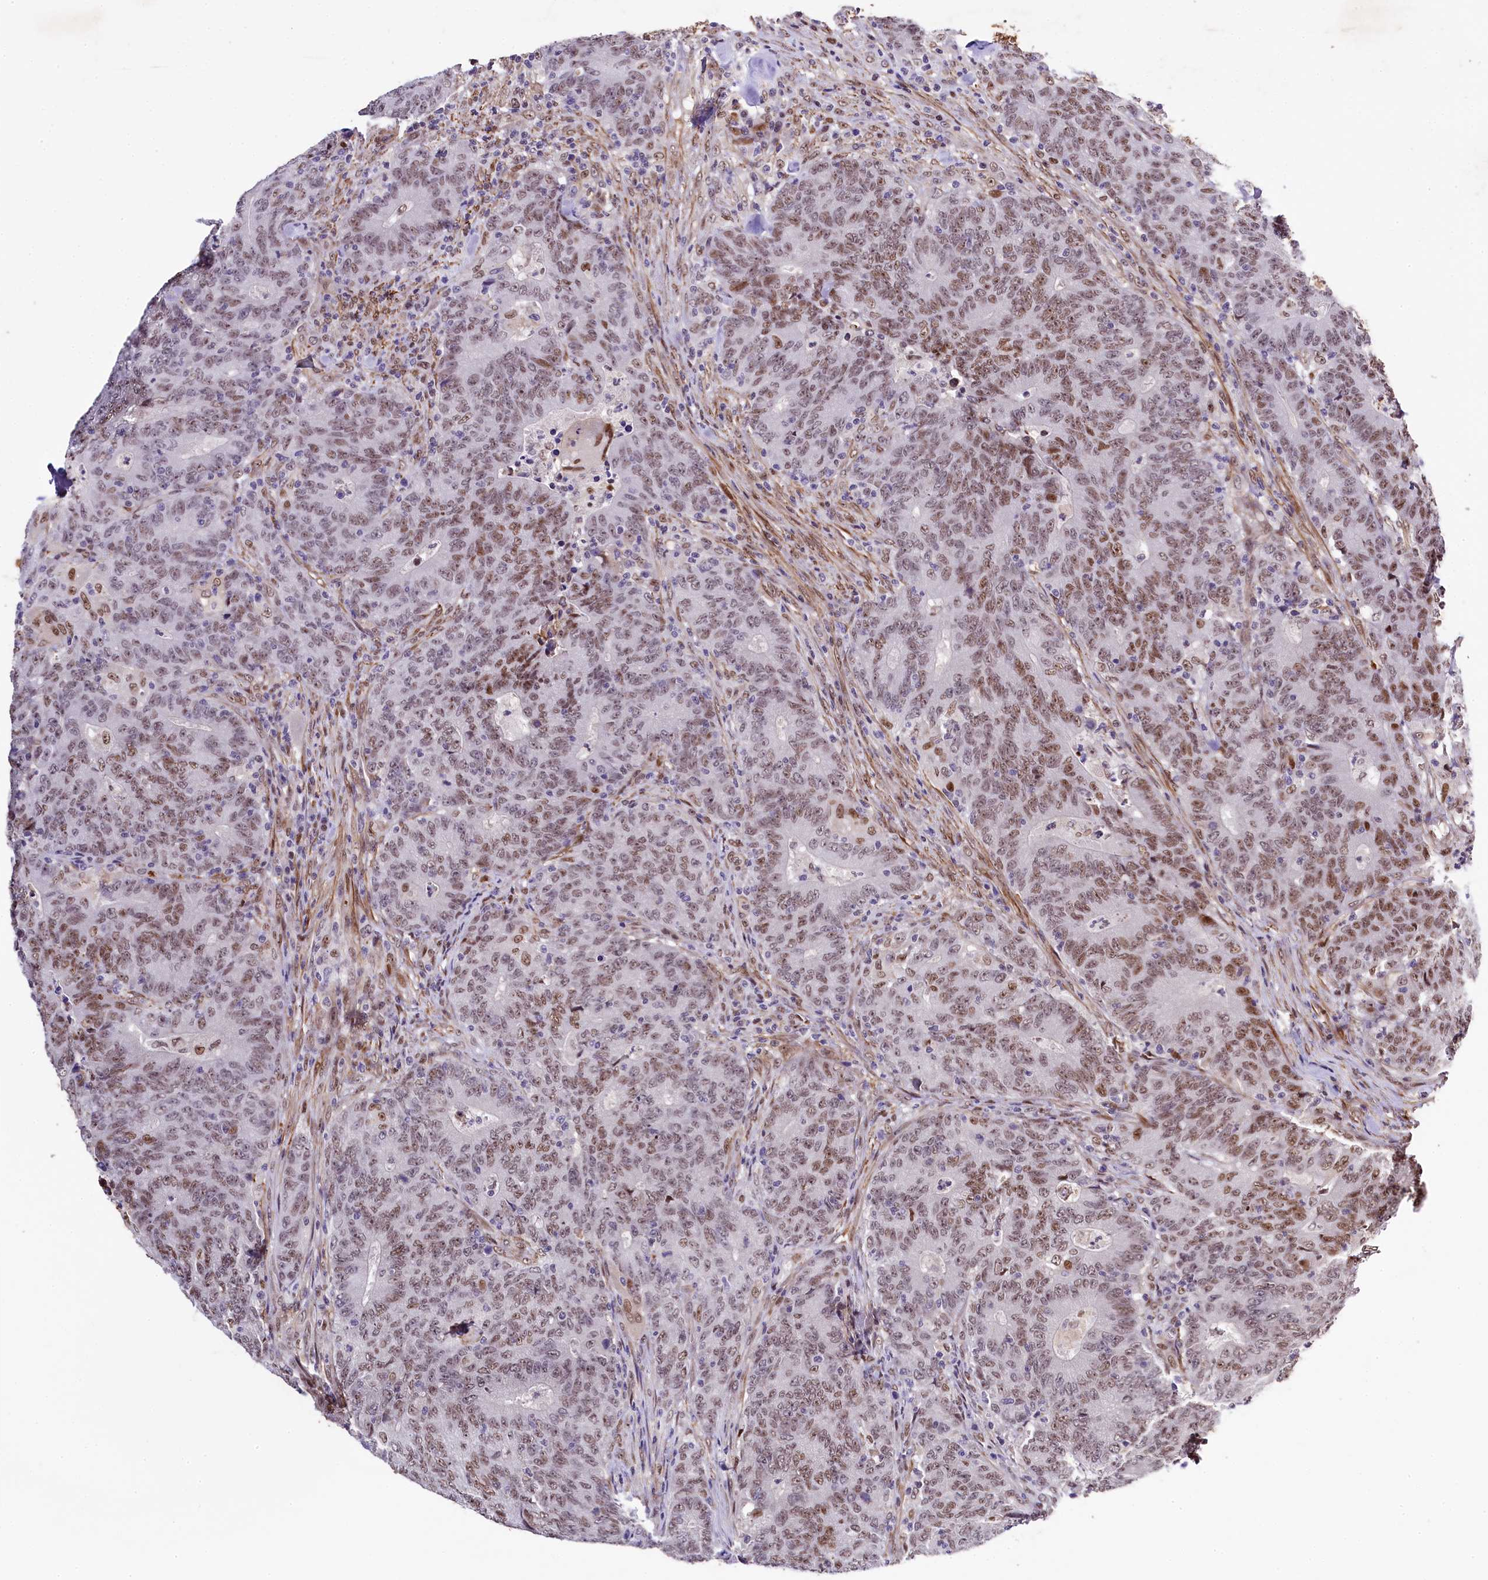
{"staining": {"intensity": "moderate", "quantity": ">75%", "location": "nuclear"}, "tissue": "colorectal cancer", "cell_type": "Tumor cells", "image_type": "cancer", "snomed": [{"axis": "morphology", "description": "Adenocarcinoma, NOS"}, {"axis": "topography", "description": "Colon"}], "caption": "Immunohistochemical staining of human colorectal cancer (adenocarcinoma) shows moderate nuclear protein positivity in about >75% of tumor cells.", "gene": "SAMD10", "patient": {"sex": "female", "age": 75}}